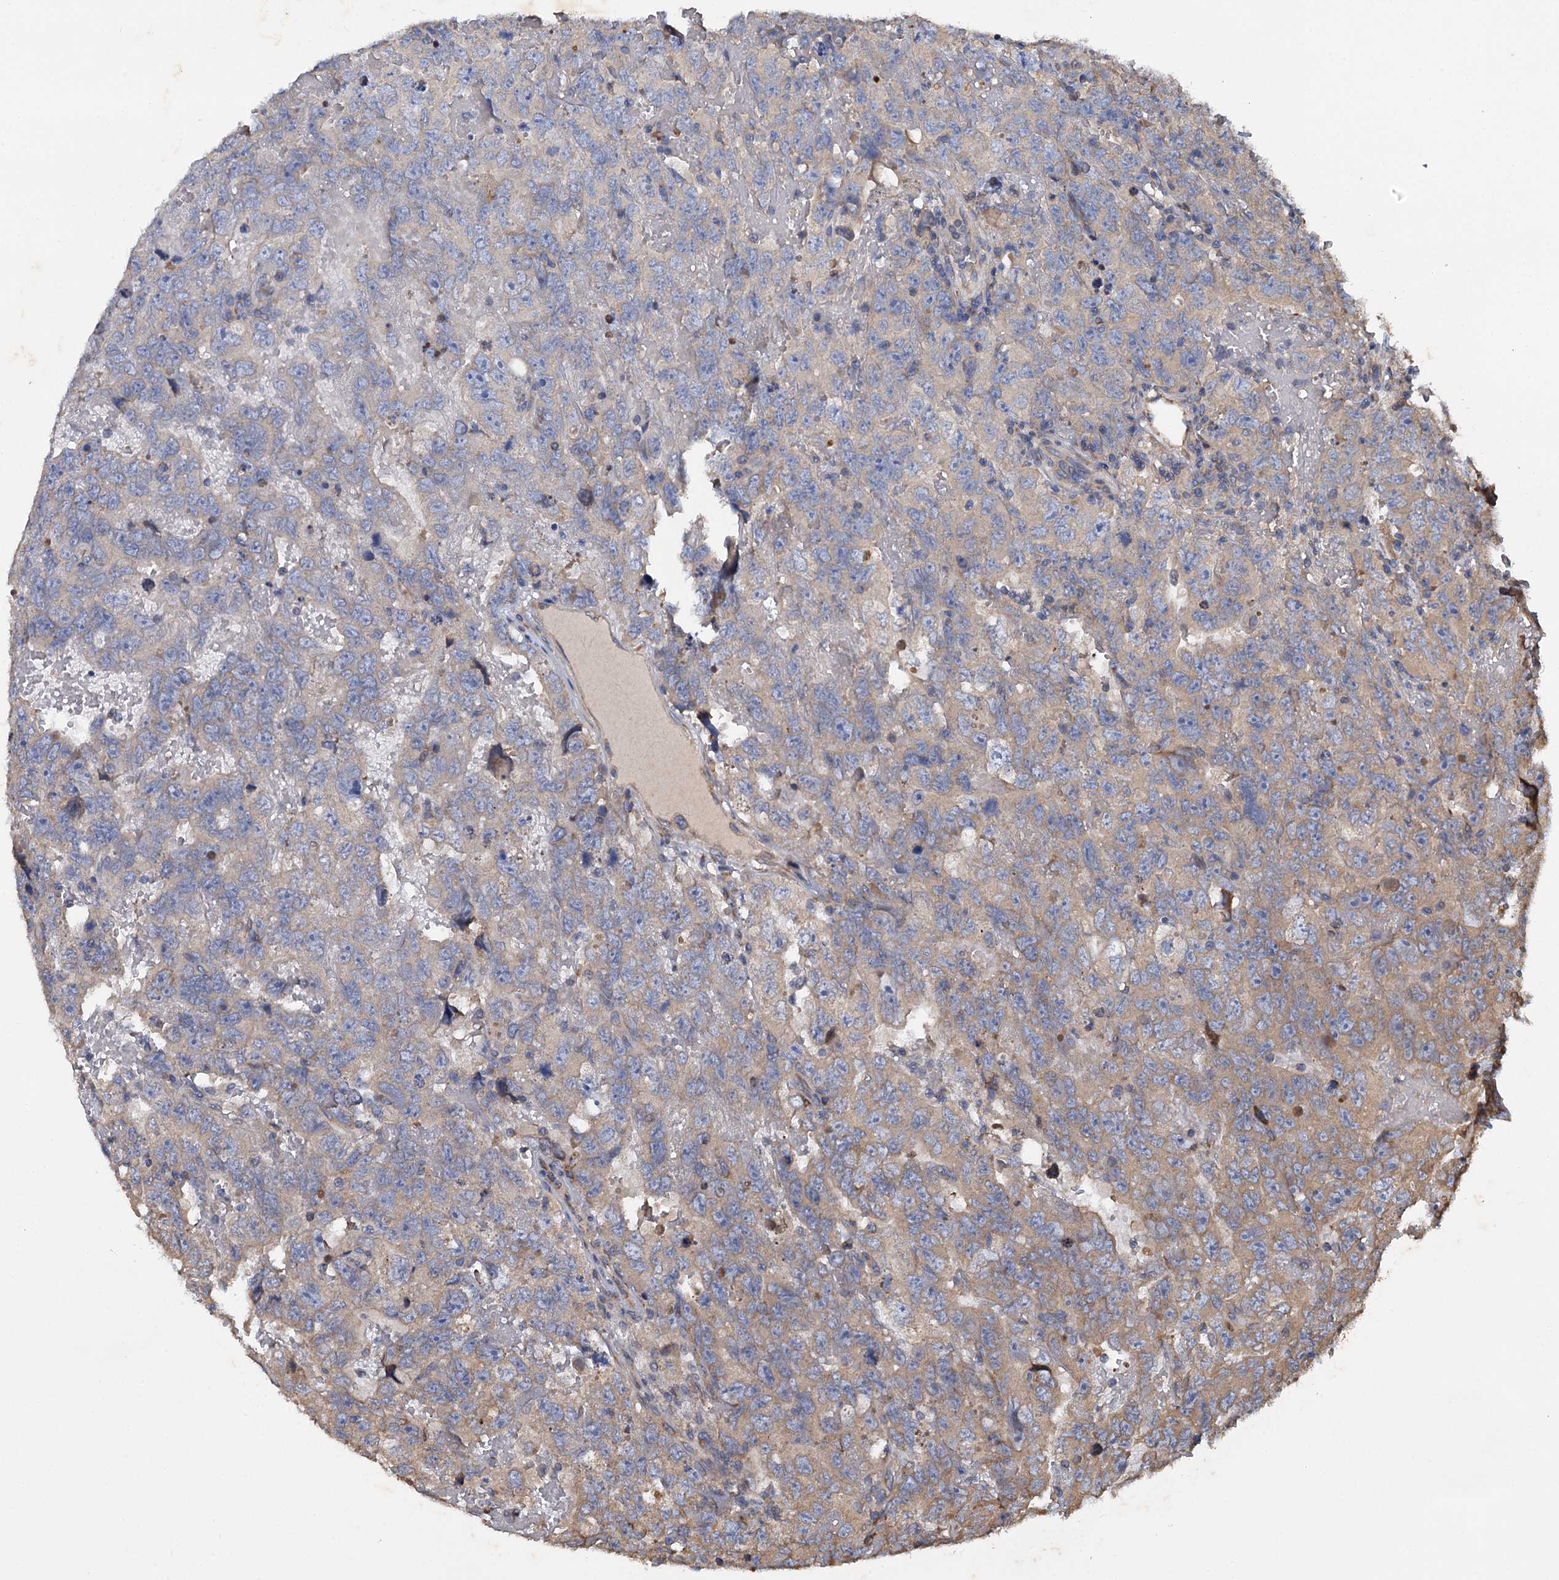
{"staining": {"intensity": "moderate", "quantity": "25%-75%", "location": "cytoplasmic/membranous"}, "tissue": "testis cancer", "cell_type": "Tumor cells", "image_type": "cancer", "snomed": [{"axis": "morphology", "description": "Carcinoma, Embryonal, NOS"}, {"axis": "topography", "description": "Testis"}], "caption": "Human testis embryonal carcinoma stained with a protein marker exhibits moderate staining in tumor cells.", "gene": "LINS1", "patient": {"sex": "male", "age": 45}}